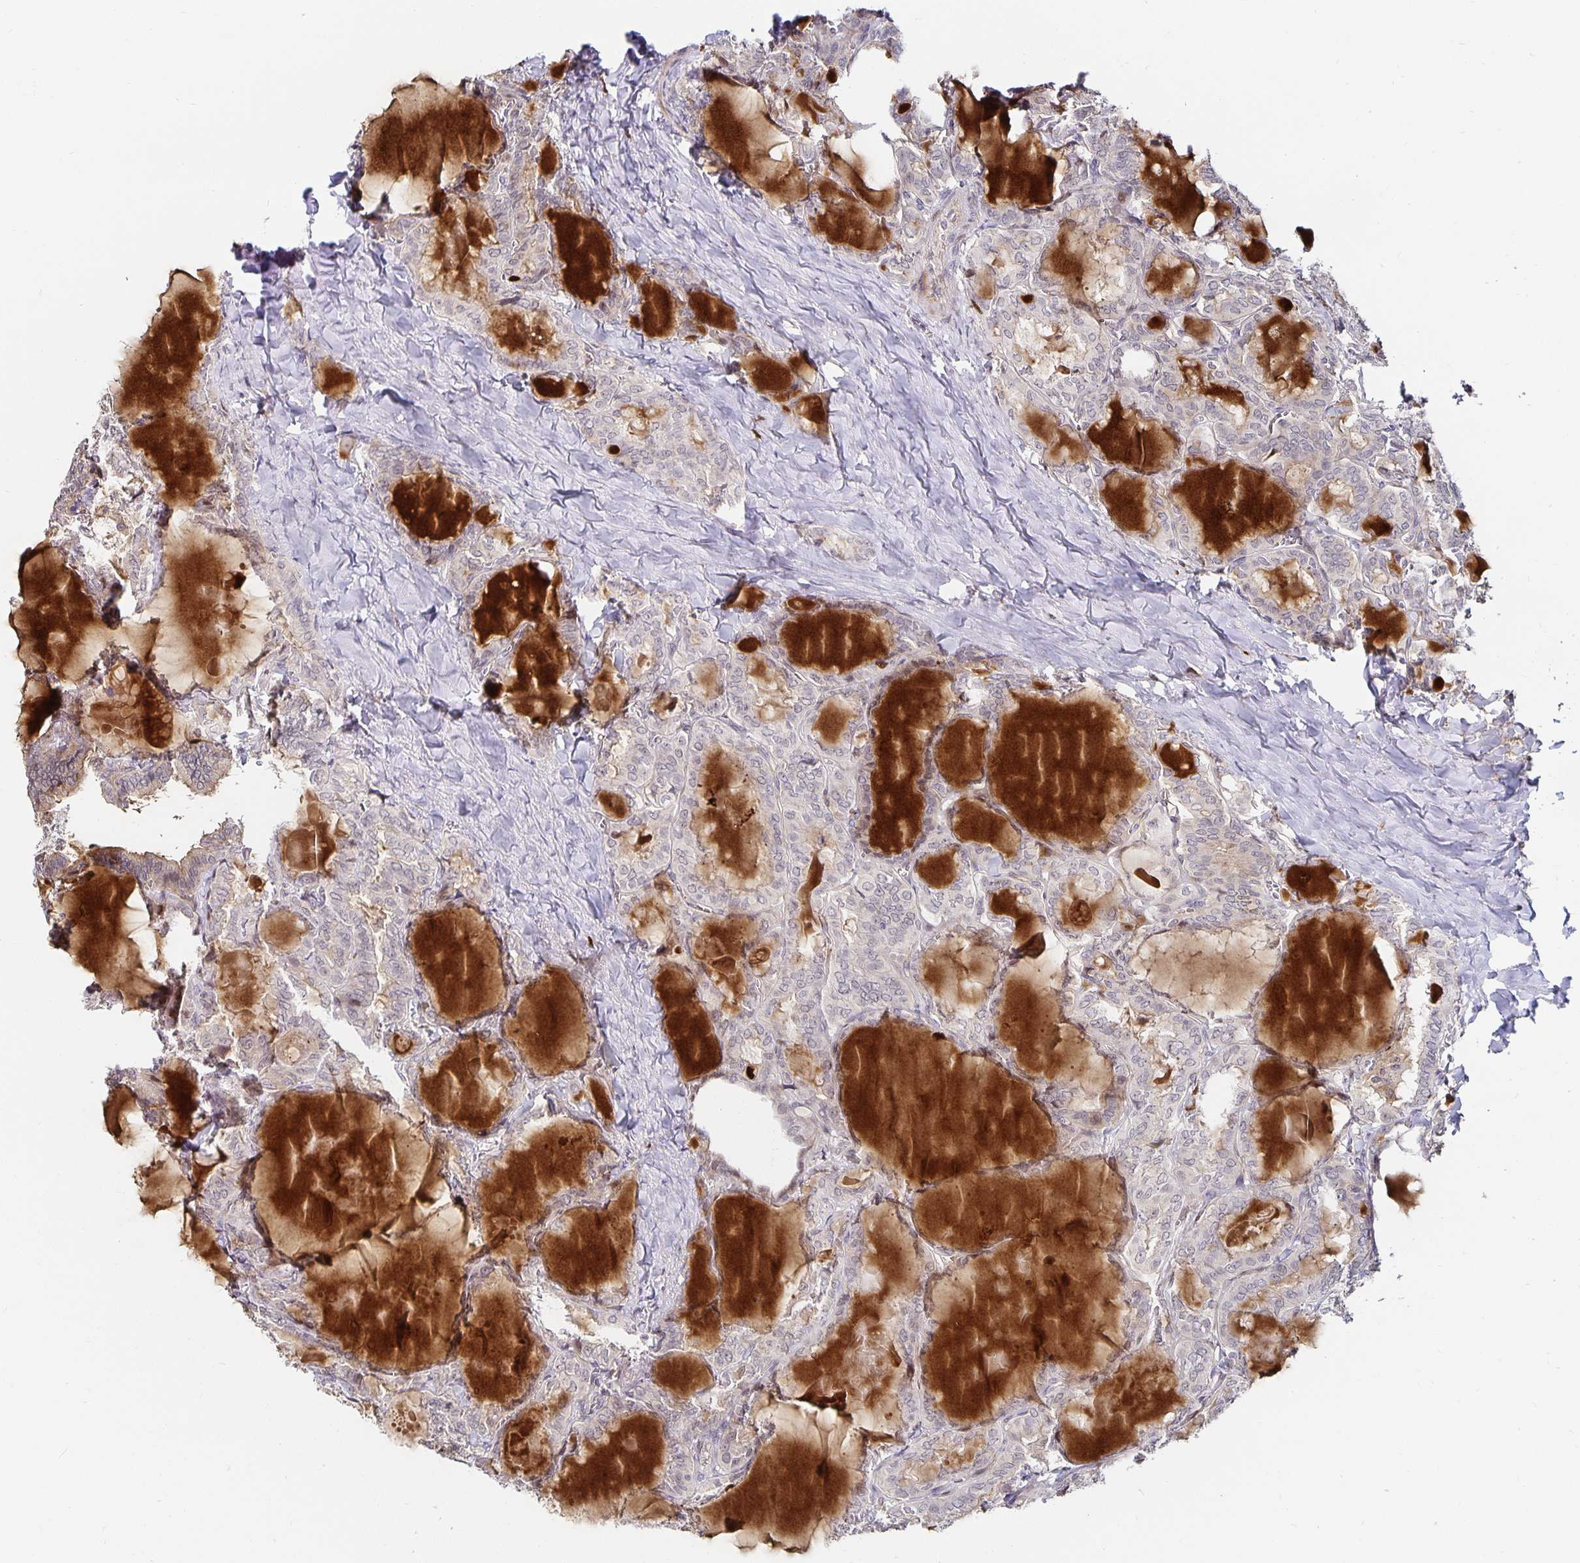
{"staining": {"intensity": "negative", "quantity": "none", "location": "none"}, "tissue": "thyroid cancer", "cell_type": "Tumor cells", "image_type": "cancer", "snomed": [{"axis": "morphology", "description": "Papillary adenocarcinoma, NOS"}, {"axis": "topography", "description": "Thyroid gland"}], "caption": "Human thyroid cancer (papillary adenocarcinoma) stained for a protein using IHC reveals no positivity in tumor cells.", "gene": "ANLN", "patient": {"sex": "female", "age": 46}}